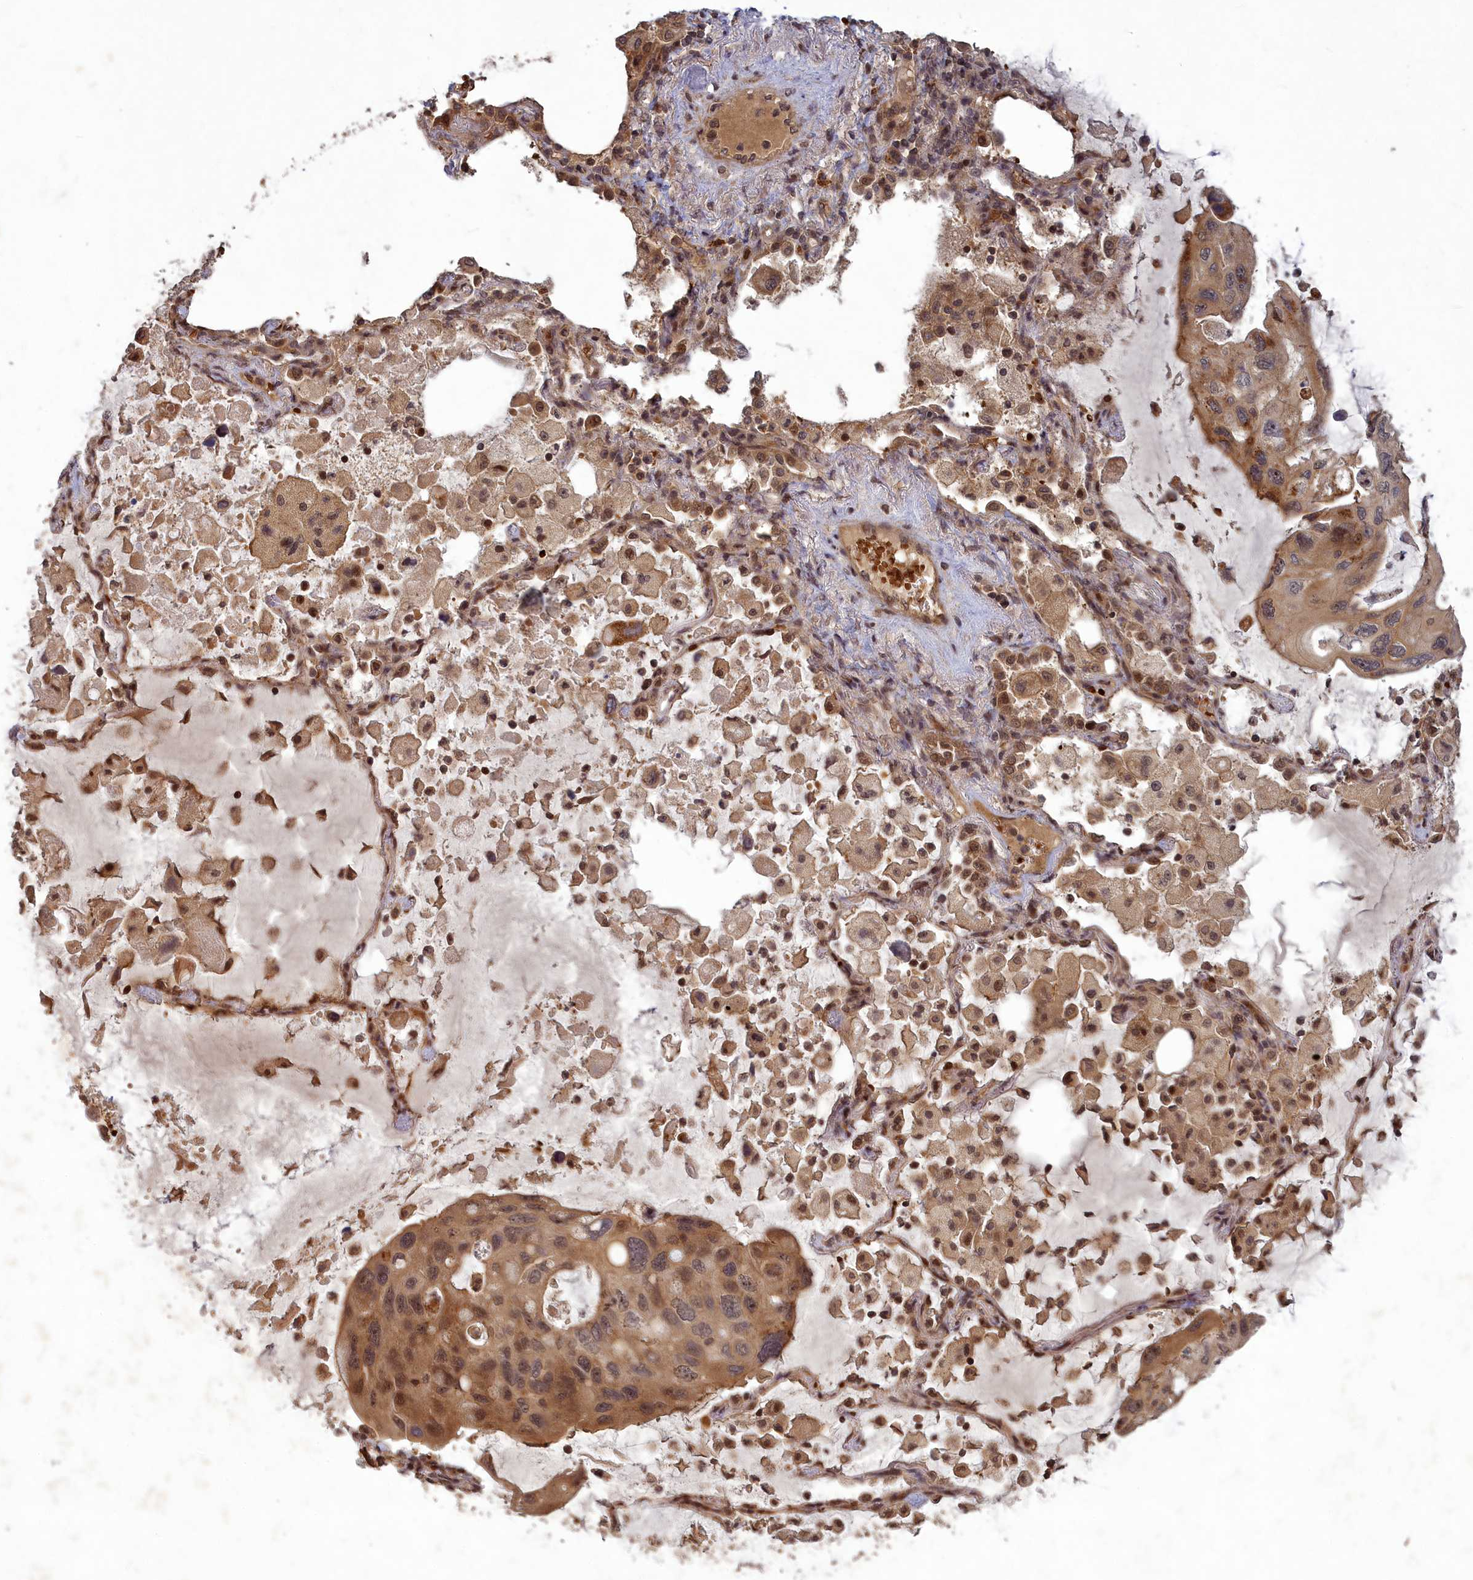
{"staining": {"intensity": "moderate", "quantity": ">75%", "location": "cytoplasmic/membranous,nuclear"}, "tissue": "lung cancer", "cell_type": "Tumor cells", "image_type": "cancer", "snomed": [{"axis": "morphology", "description": "Squamous cell carcinoma, NOS"}, {"axis": "topography", "description": "Lung"}], "caption": "Lung cancer (squamous cell carcinoma) was stained to show a protein in brown. There is medium levels of moderate cytoplasmic/membranous and nuclear expression in about >75% of tumor cells.", "gene": "SRMS", "patient": {"sex": "female", "age": 73}}